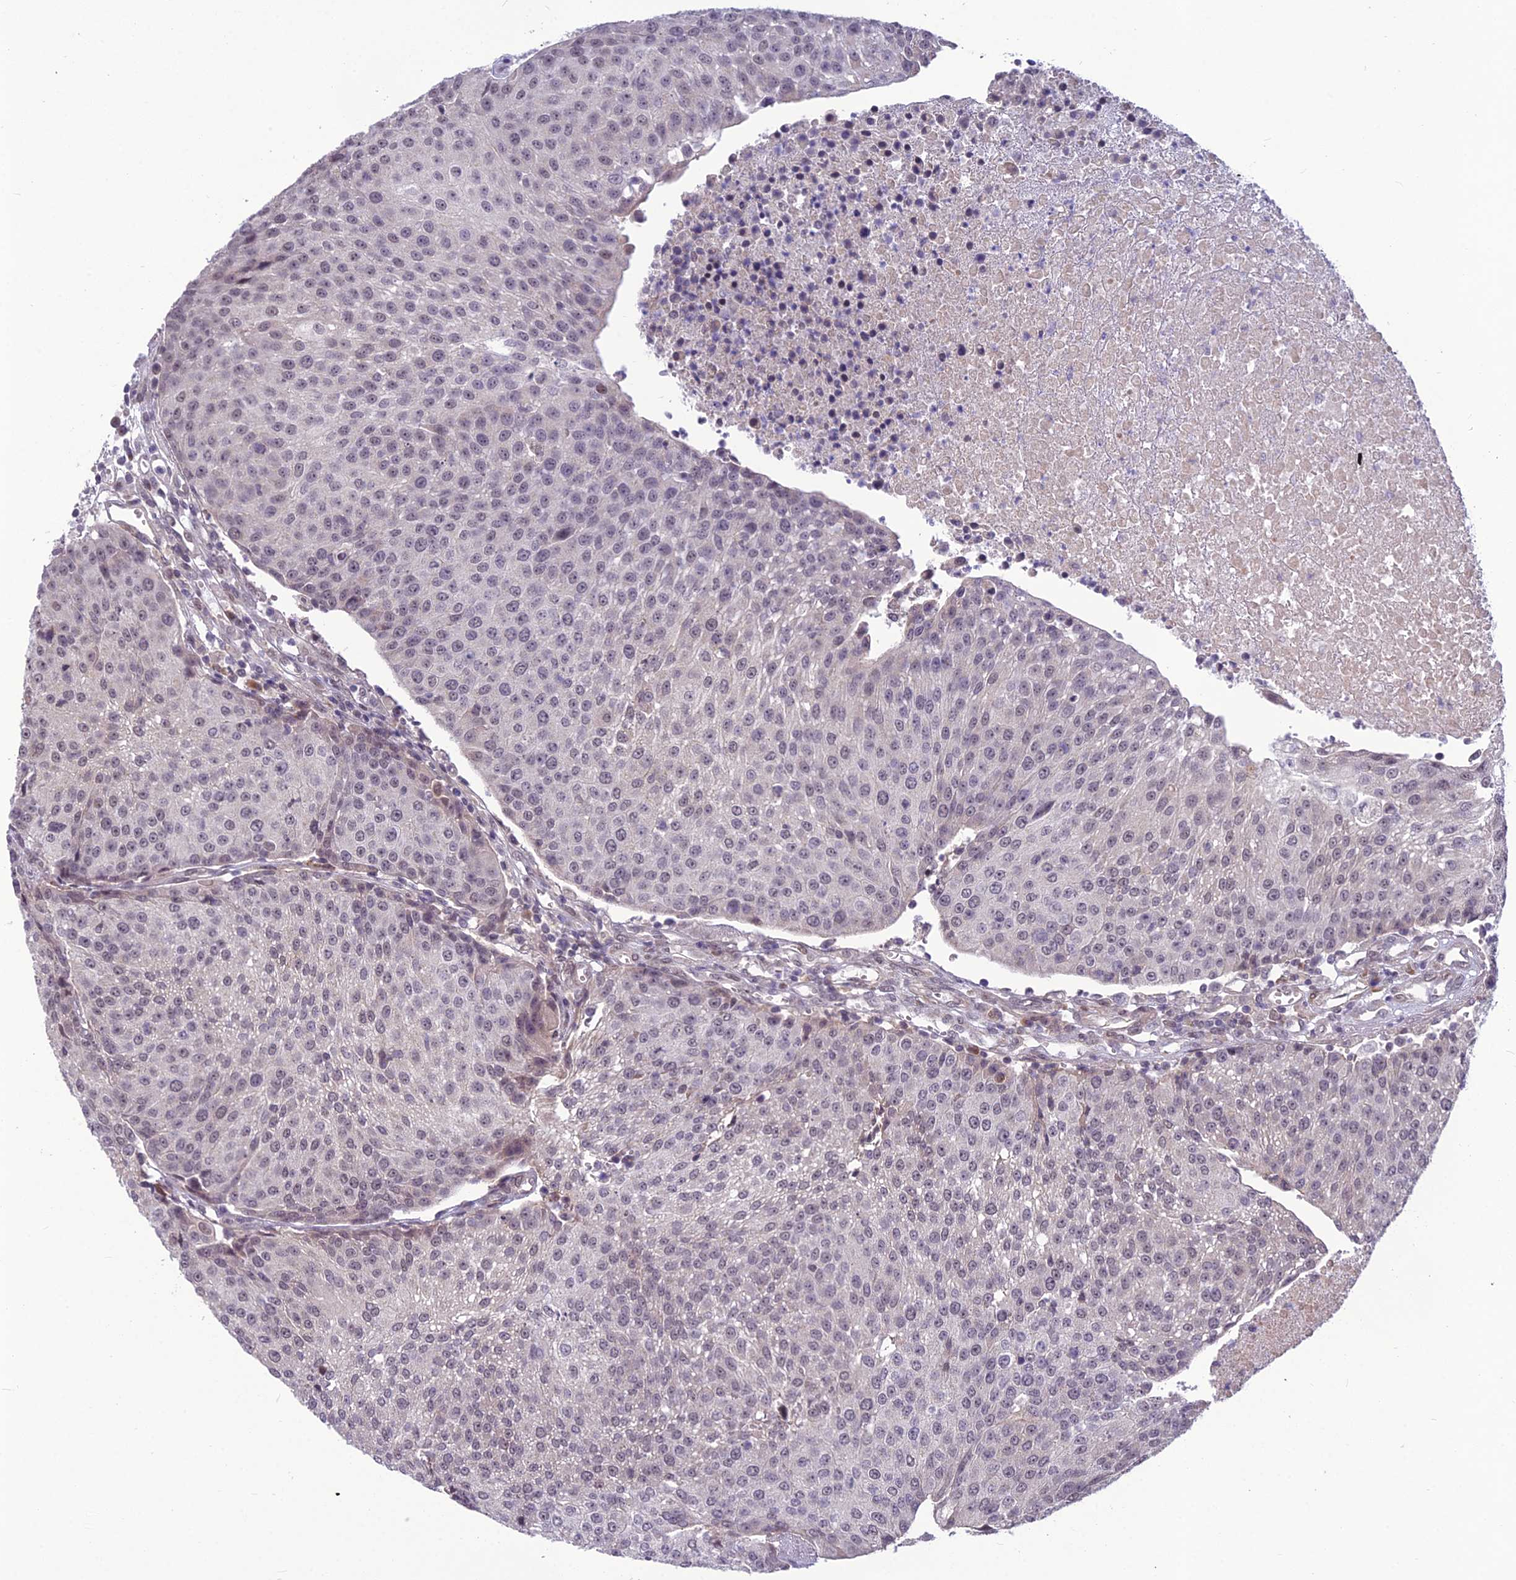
{"staining": {"intensity": "negative", "quantity": "none", "location": "none"}, "tissue": "urothelial cancer", "cell_type": "Tumor cells", "image_type": "cancer", "snomed": [{"axis": "morphology", "description": "Urothelial carcinoma, High grade"}, {"axis": "topography", "description": "Urinary bladder"}], "caption": "Urothelial carcinoma (high-grade) was stained to show a protein in brown. There is no significant expression in tumor cells.", "gene": "FBRS", "patient": {"sex": "female", "age": 85}}